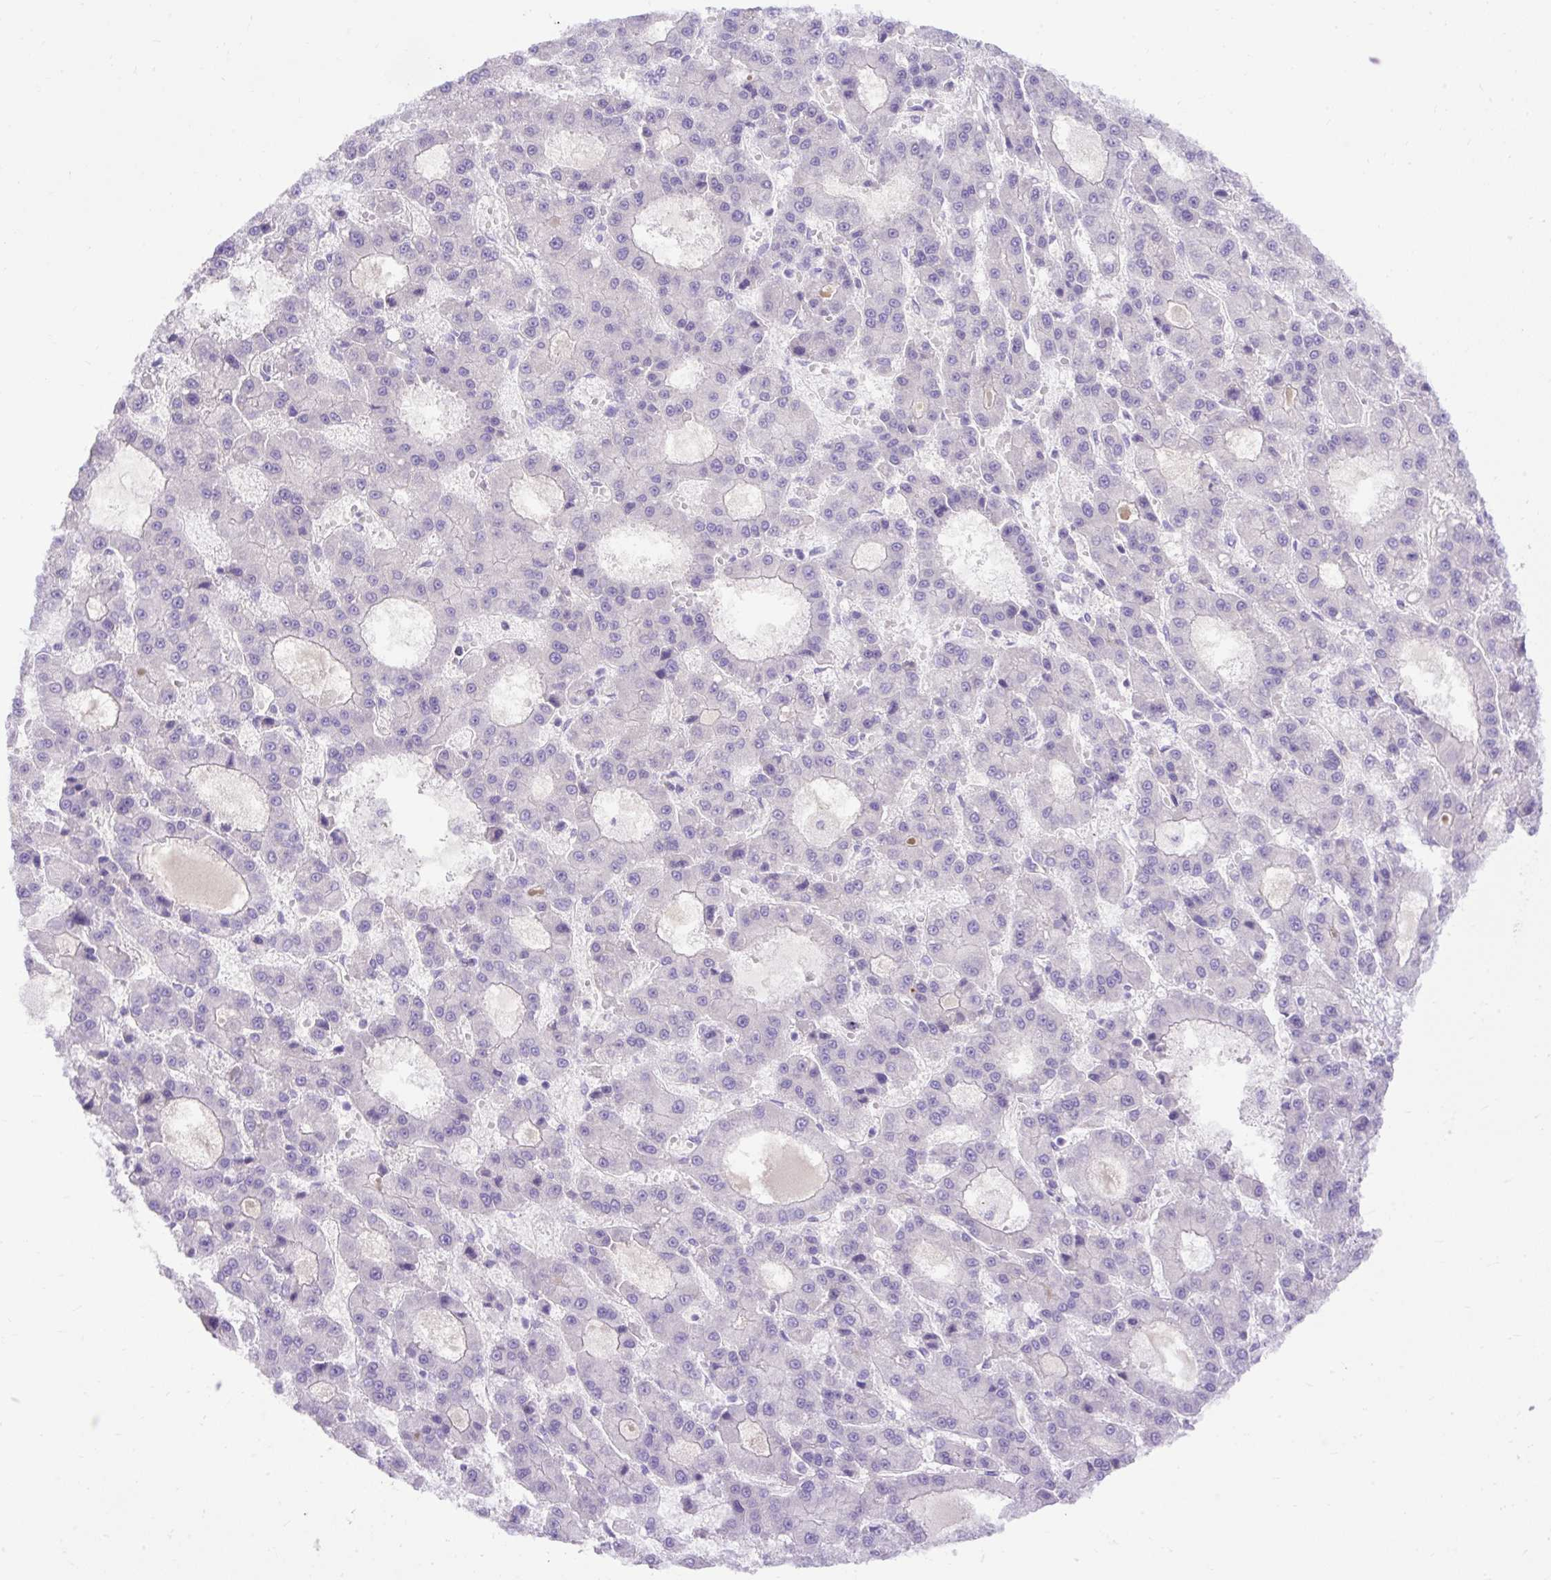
{"staining": {"intensity": "negative", "quantity": "none", "location": "none"}, "tissue": "liver cancer", "cell_type": "Tumor cells", "image_type": "cancer", "snomed": [{"axis": "morphology", "description": "Carcinoma, Hepatocellular, NOS"}, {"axis": "topography", "description": "Liver"}], "caption": "High magnification brightfield microscopy of hepatocellular carcinoma (liver) stained with DAB (3,3'-diaminobenzidine) (brown) and counterstained with hematoxylin (blue): tumor cells show no significant positivity.", "gene": "SPTBN5", "patient": {"sex": "male", "age": 70}}